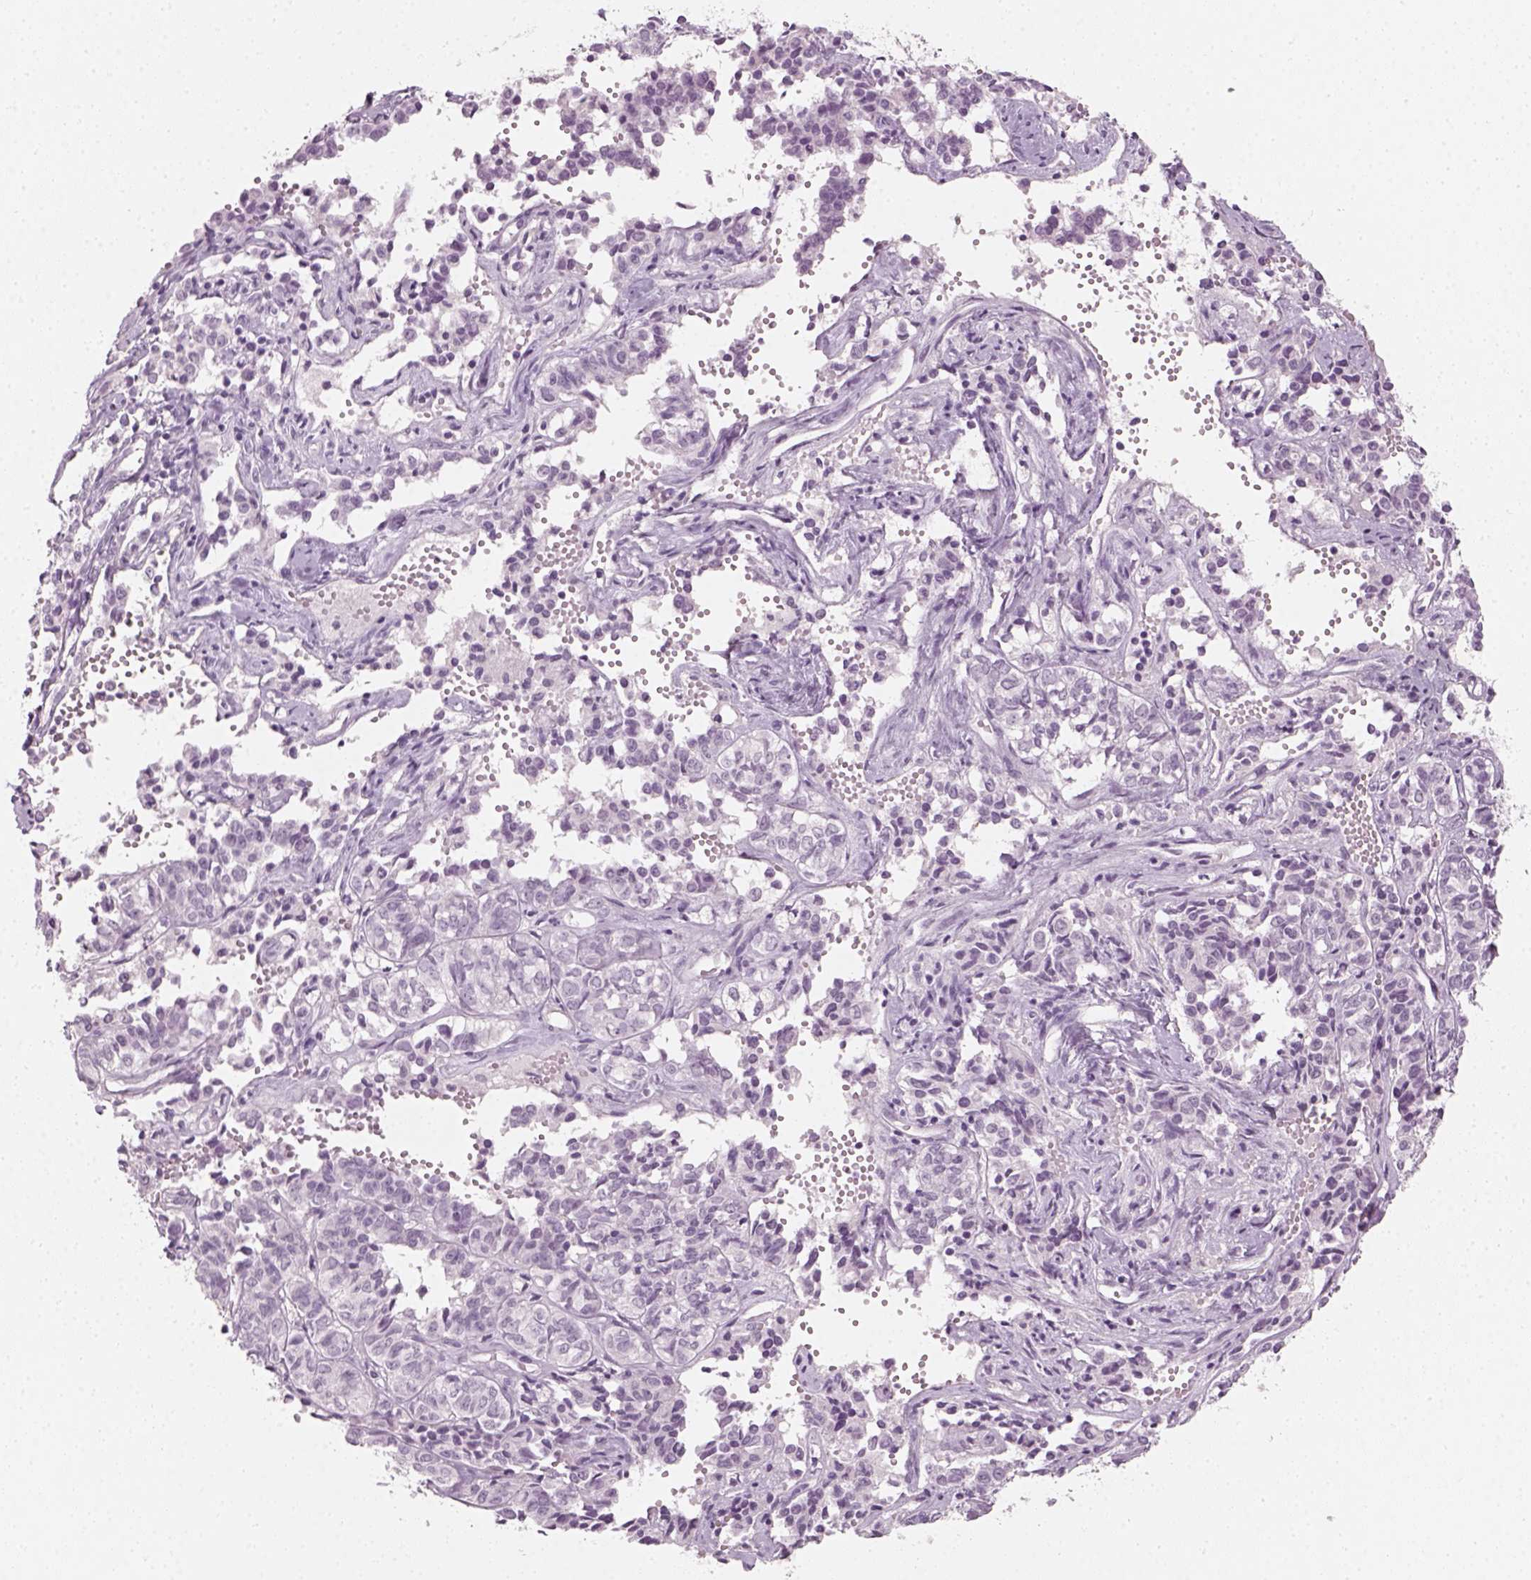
{"staining": {"intensity": "negative", "quantity": "none", "location": "none"}, "tissue": "ovarian cancer", "cell_type": "Tumor cells", "image_type": "cancer", "snomed": [{"axis": "morphology", "description": "Carcinoma, endometroid"}, {"axis": "topography", "description": "Ovary"}], "caption": "Immunohistochemical staining of ovarian cancer displays no significant expression in tumor cells.", "gene": "TH", "patient": {"sex": "female", "age": 80}}